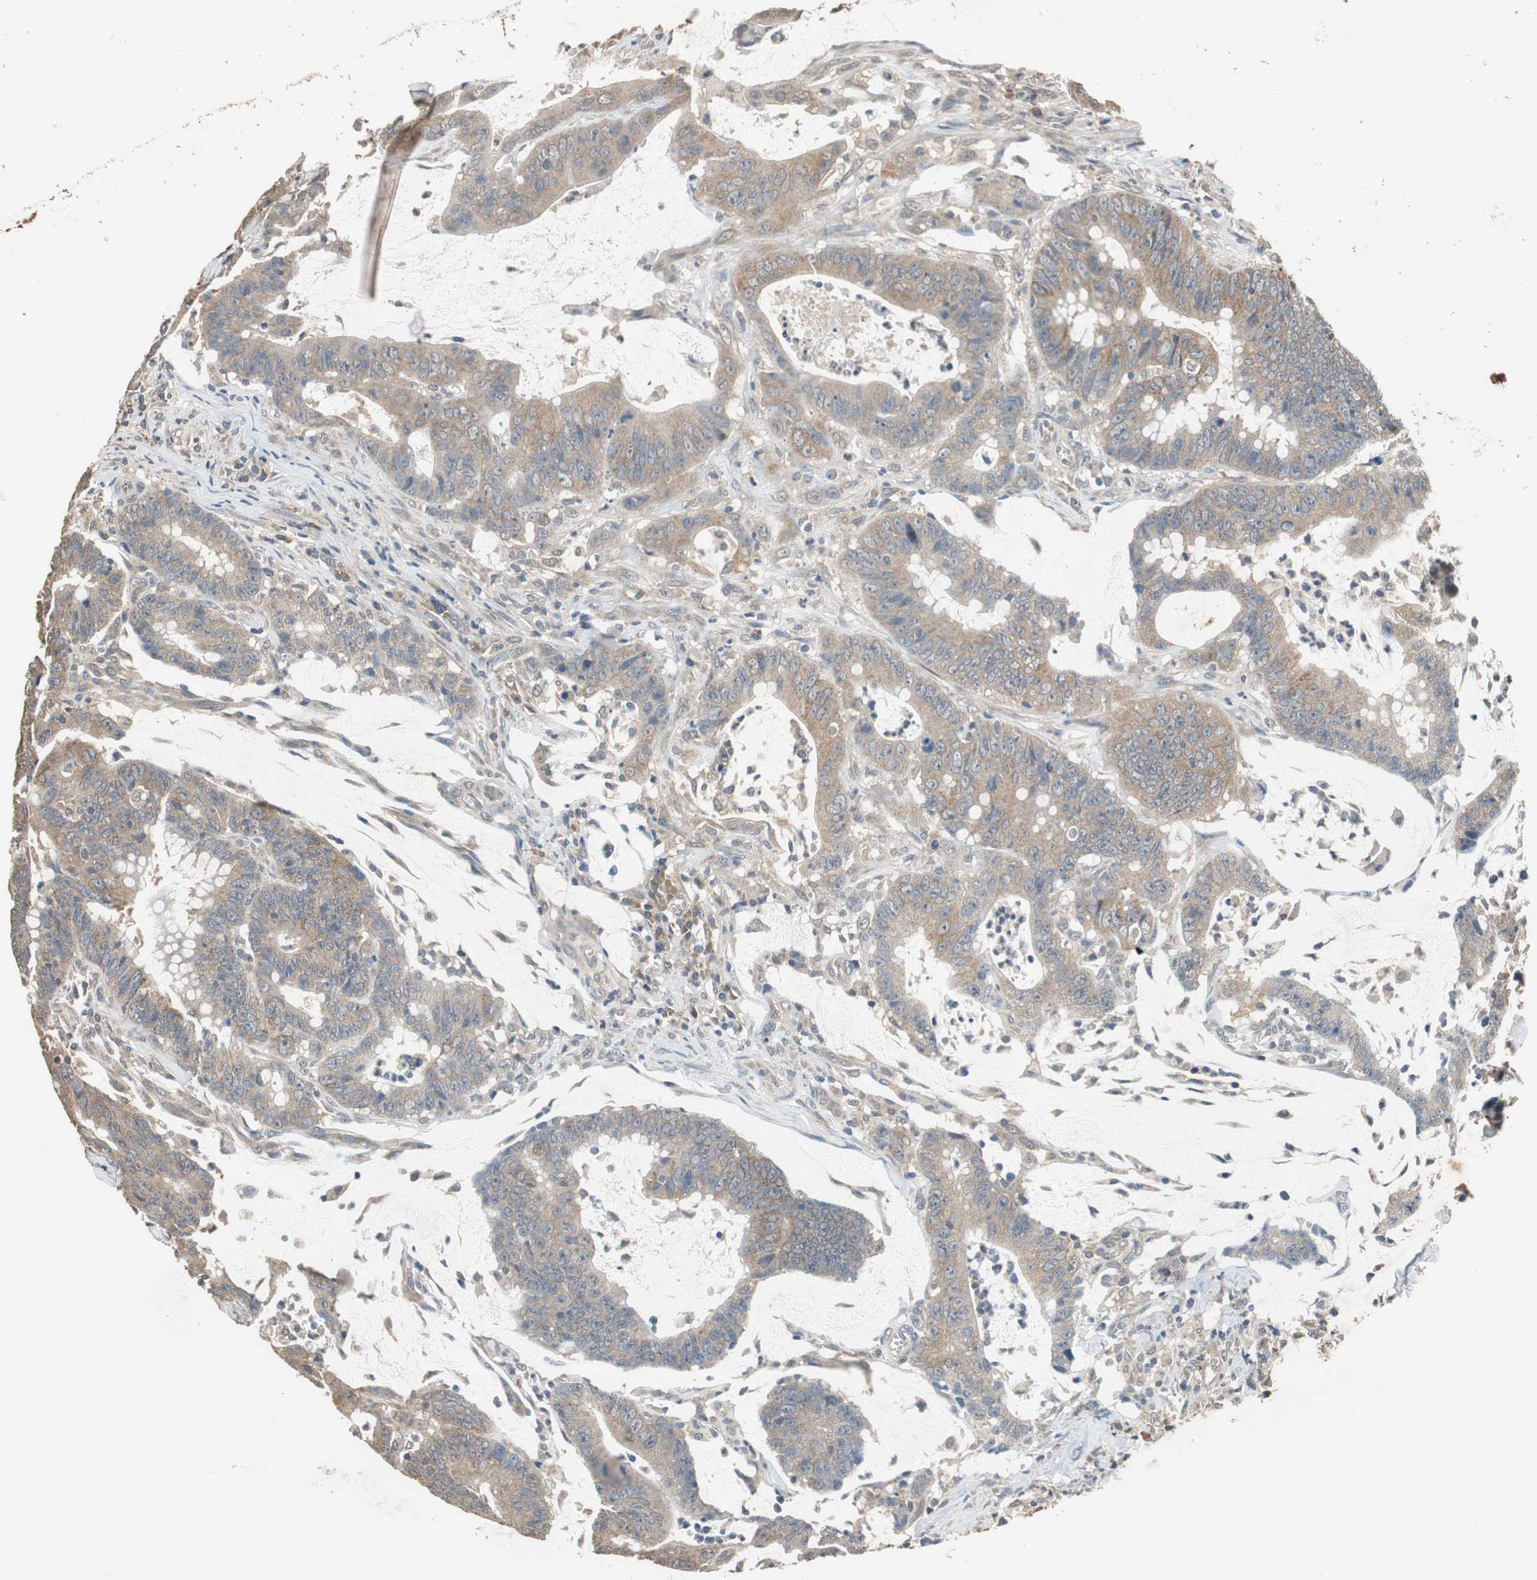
{"staining": {"intensity": "moderate", "quantity": ">75%", "location": "cytoplasmic/membranous"}, "tissue": "colorectal cancer", "cell_type": "Tumor cells", "image_type": "cancer", "snomed": [{"axis": "morphology", "description": "Adenocarcinoma, NOS"}, {"axis": "topography", "description": "Colon"}], "caption": "The image displays a brown stain indicating the presence of a protein in the cytoplasmic/membranous of tumor cells in colorectal cancer.", "gene": "PI4KB", "patient": {"sex": "male", "age": 45}}